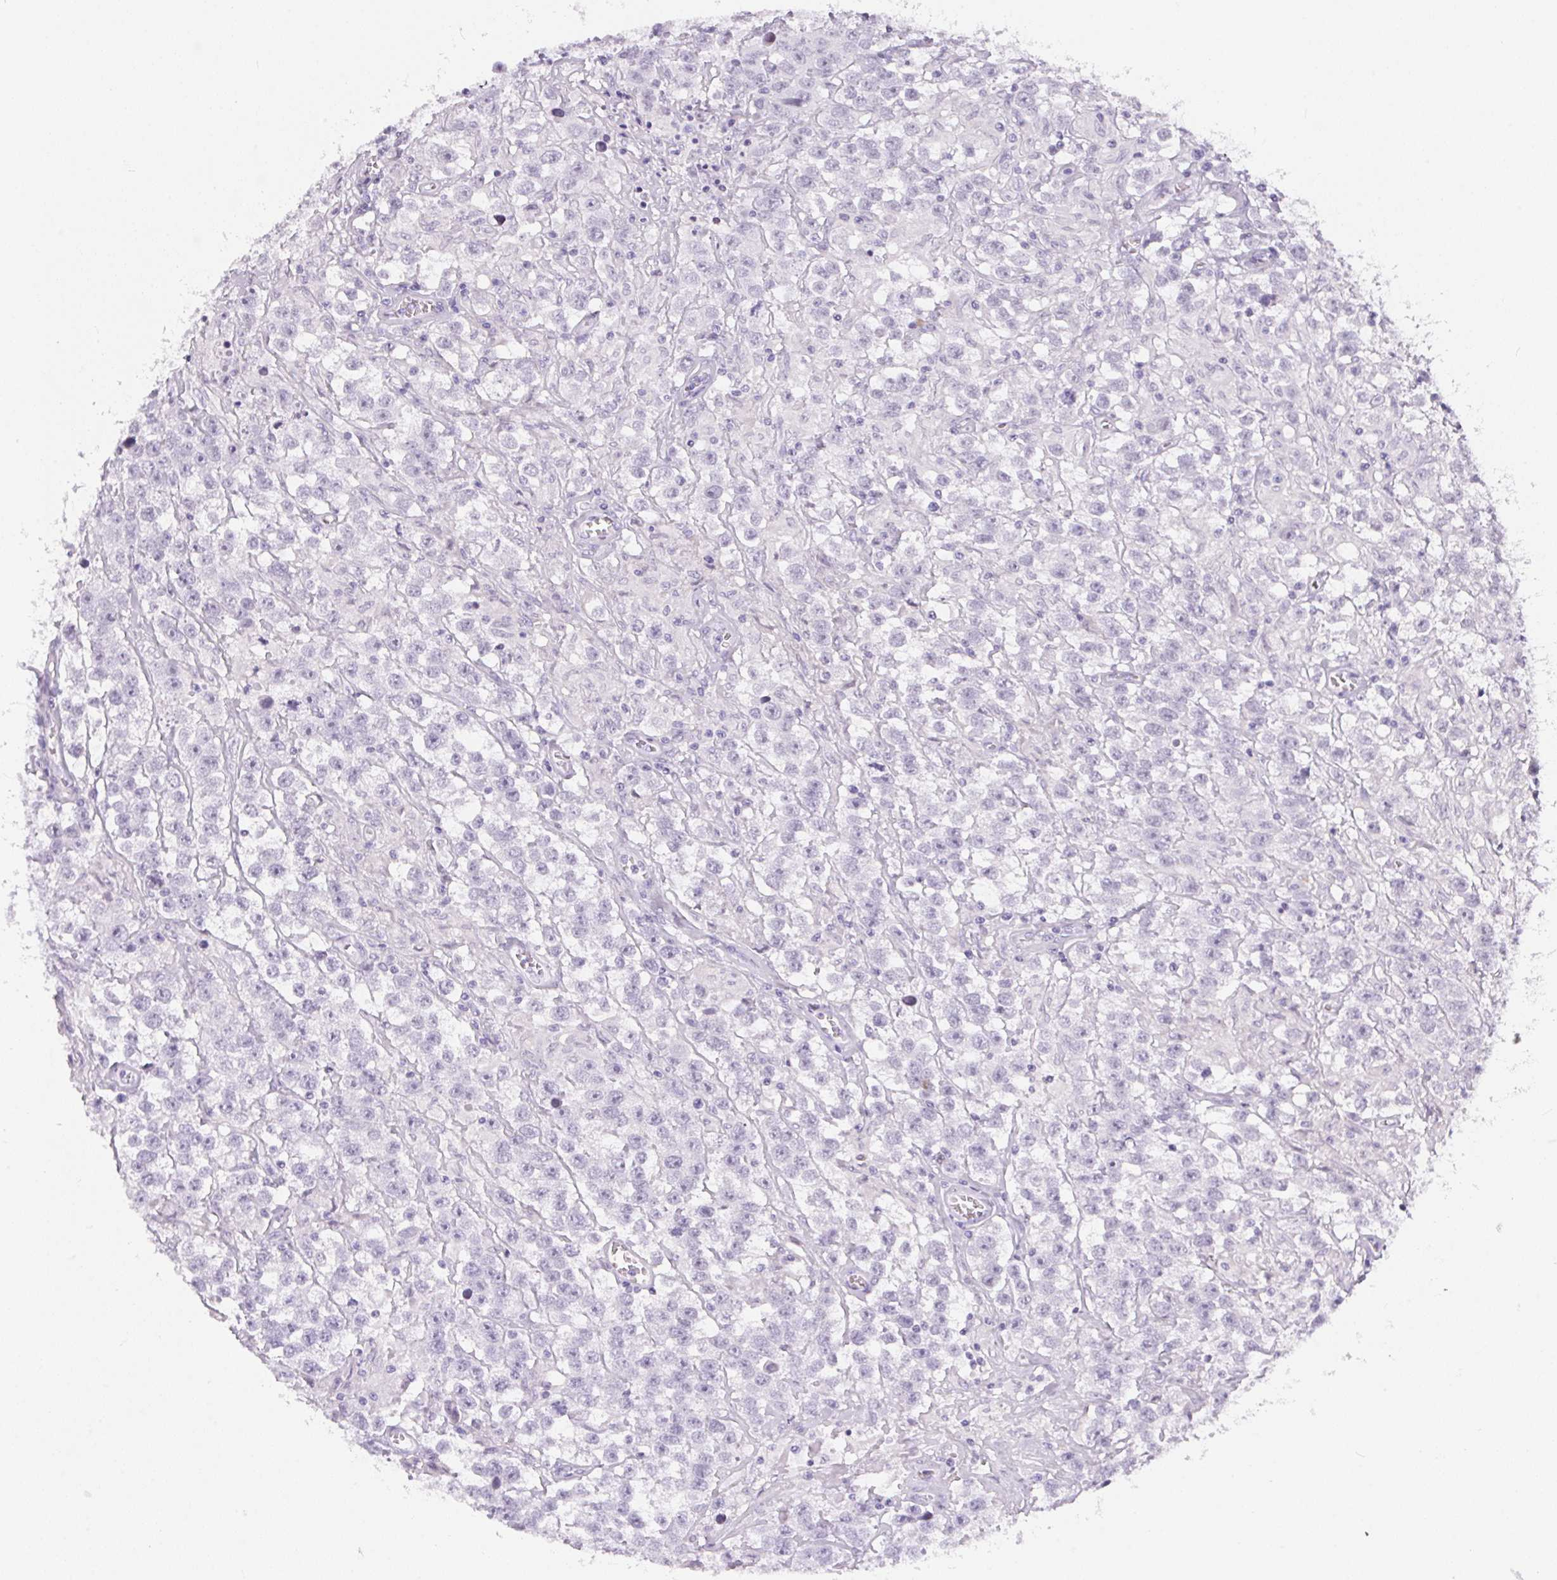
{"staining": {"intensity": "negative", "quantity": "none", "location": "none"}, "tissue": "testis cancer", "cell_type": "Tumor cells", "image_type": "cancer", "snomed": [{"axis": "morphology", "description": "Seminoma, NOS"}, {"axis": "topography", "description": "Testis"}], "caption": "Immunohistochemistry (IHC) of testis cancer exhibits no expression in tumor cells.", "gene": "CADPS", "patient": {"sex": "male", "age": 43}}